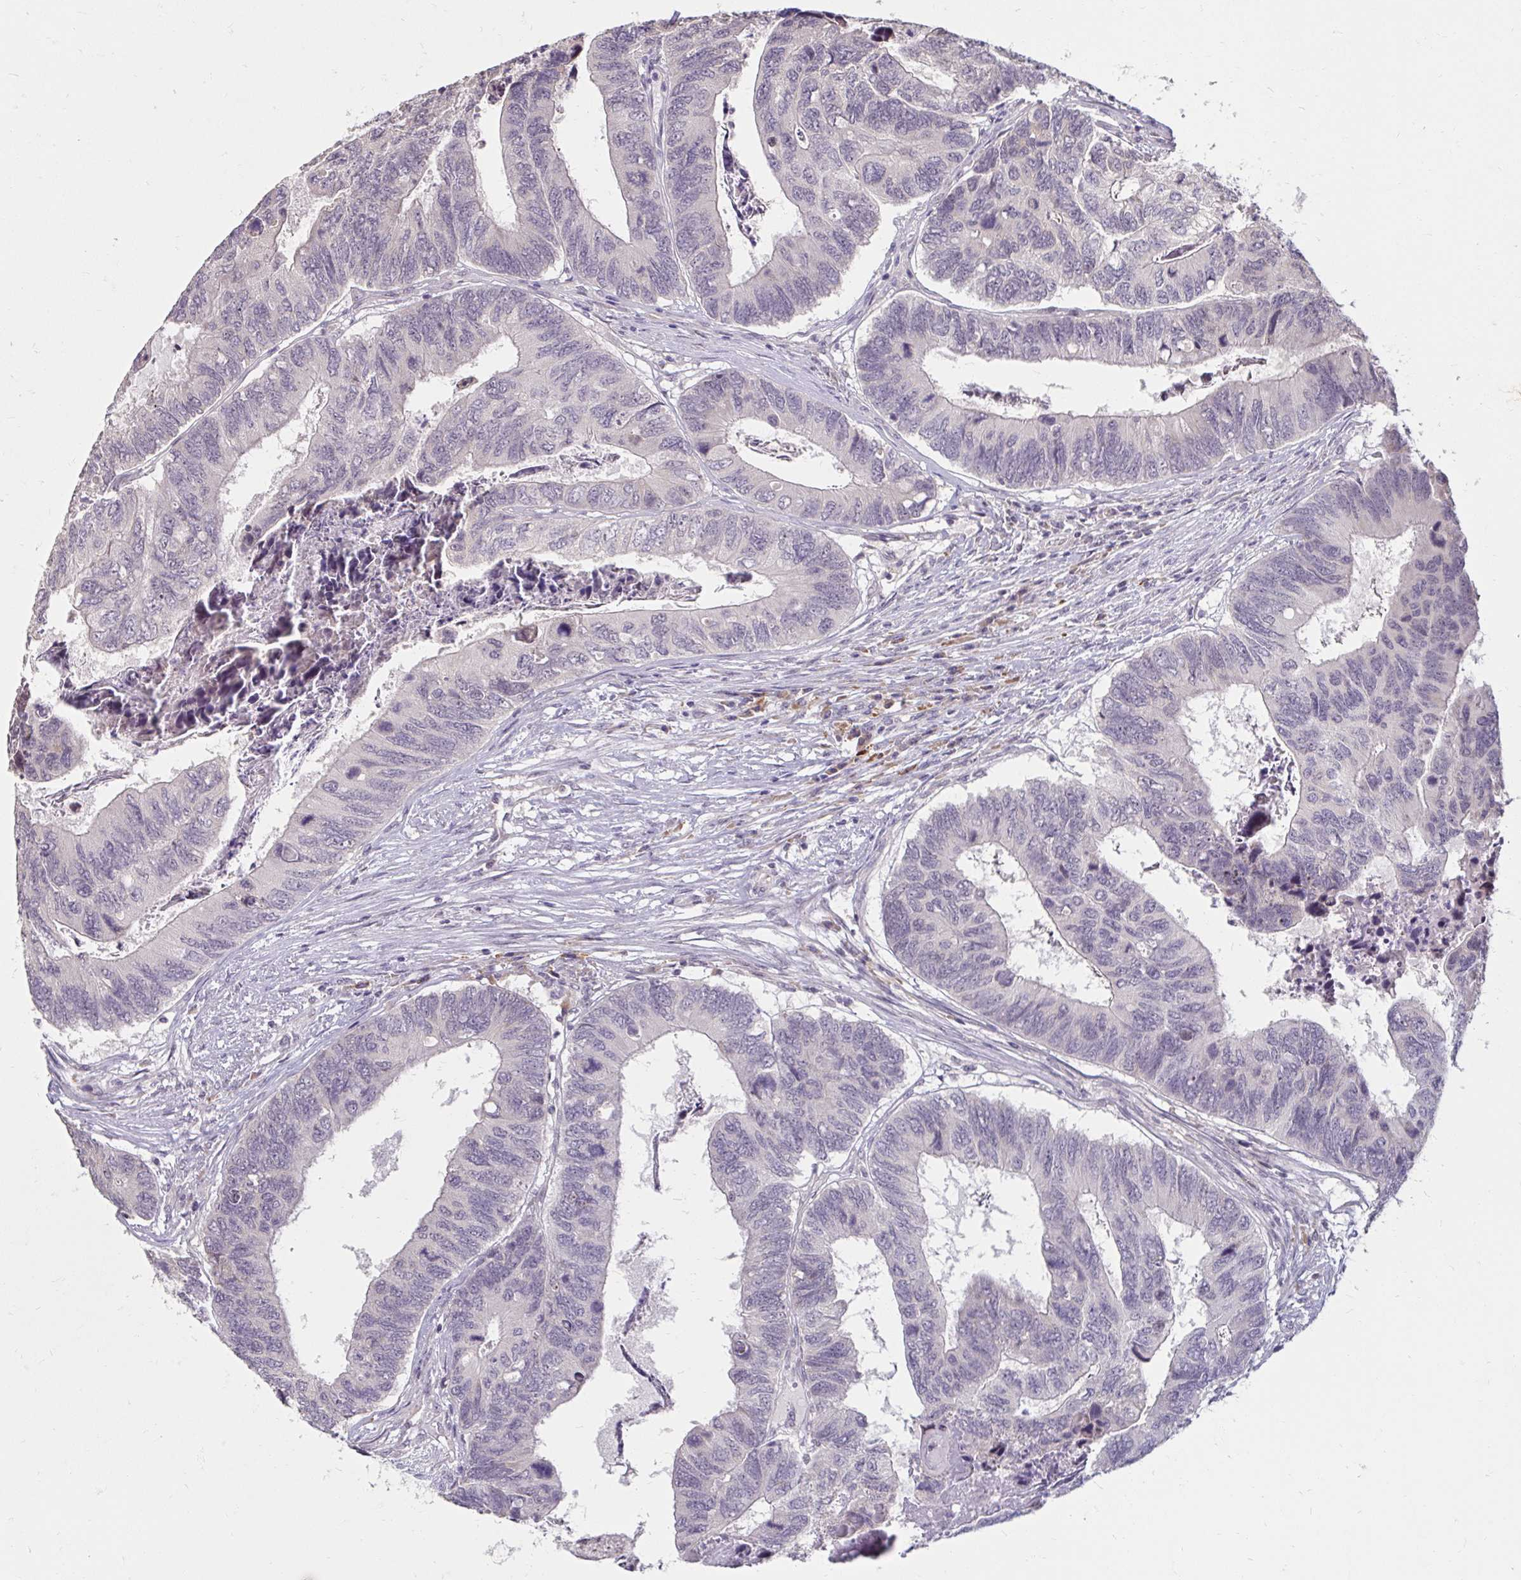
{"staining": {"intensity": "negative", "quantity": "none", "location": "none"}, "tissue": "colorectal cancer", "cell_type": "Tumor cells", "image_type": "cancer", "snomed": [{"axis": "morphology", "description": "Adenocarcinoma, NOS"}, {"axis": "topography", "description": "Colon"}], "caption": "IHC micrograph of colorectal cancer stained for a protein (brown), which shows no expression in tumor cells.", "gene": "DDN", "patient": {"sex": "female", "age": 67}}